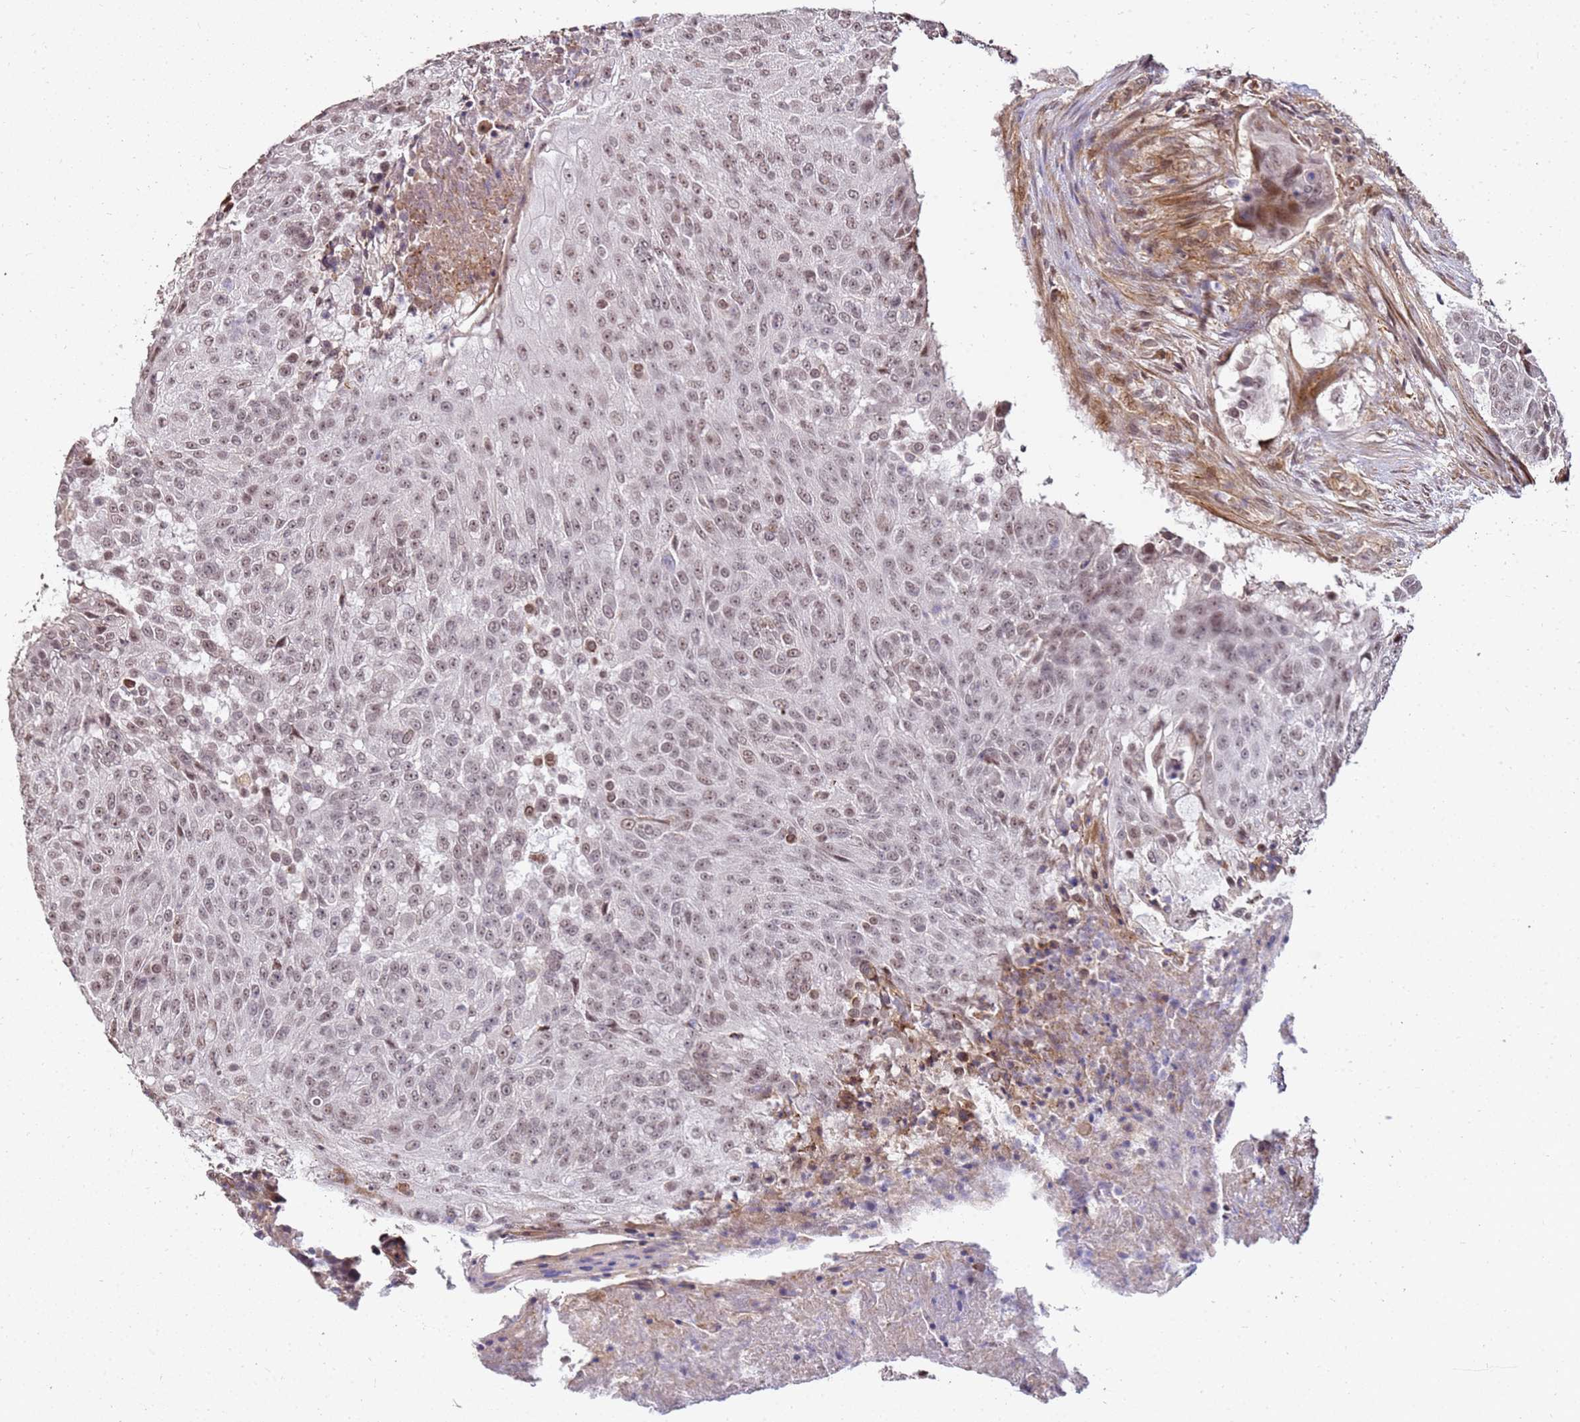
{"staining": {"intensity": "moderate", "quantity": ">75%", "location": "nuclear"}, "tissue": "urothelial cancer", "cell_type": "Tumor cells", "image_type": "cancer", "snomed": [{"axis": "morphology", "description": "Urothelial carcinoma, High grade"}, {"axis": "topography", "description": "Urinary bladder"}], "caption": "Human urothelial carcinoma (high-grade) stained with a brown dye reveals moderate nuclear positive positivity in approximately >75% of tumor cells.", "gene": "ST18", "patient": {"sex": "female", "age": 63}}